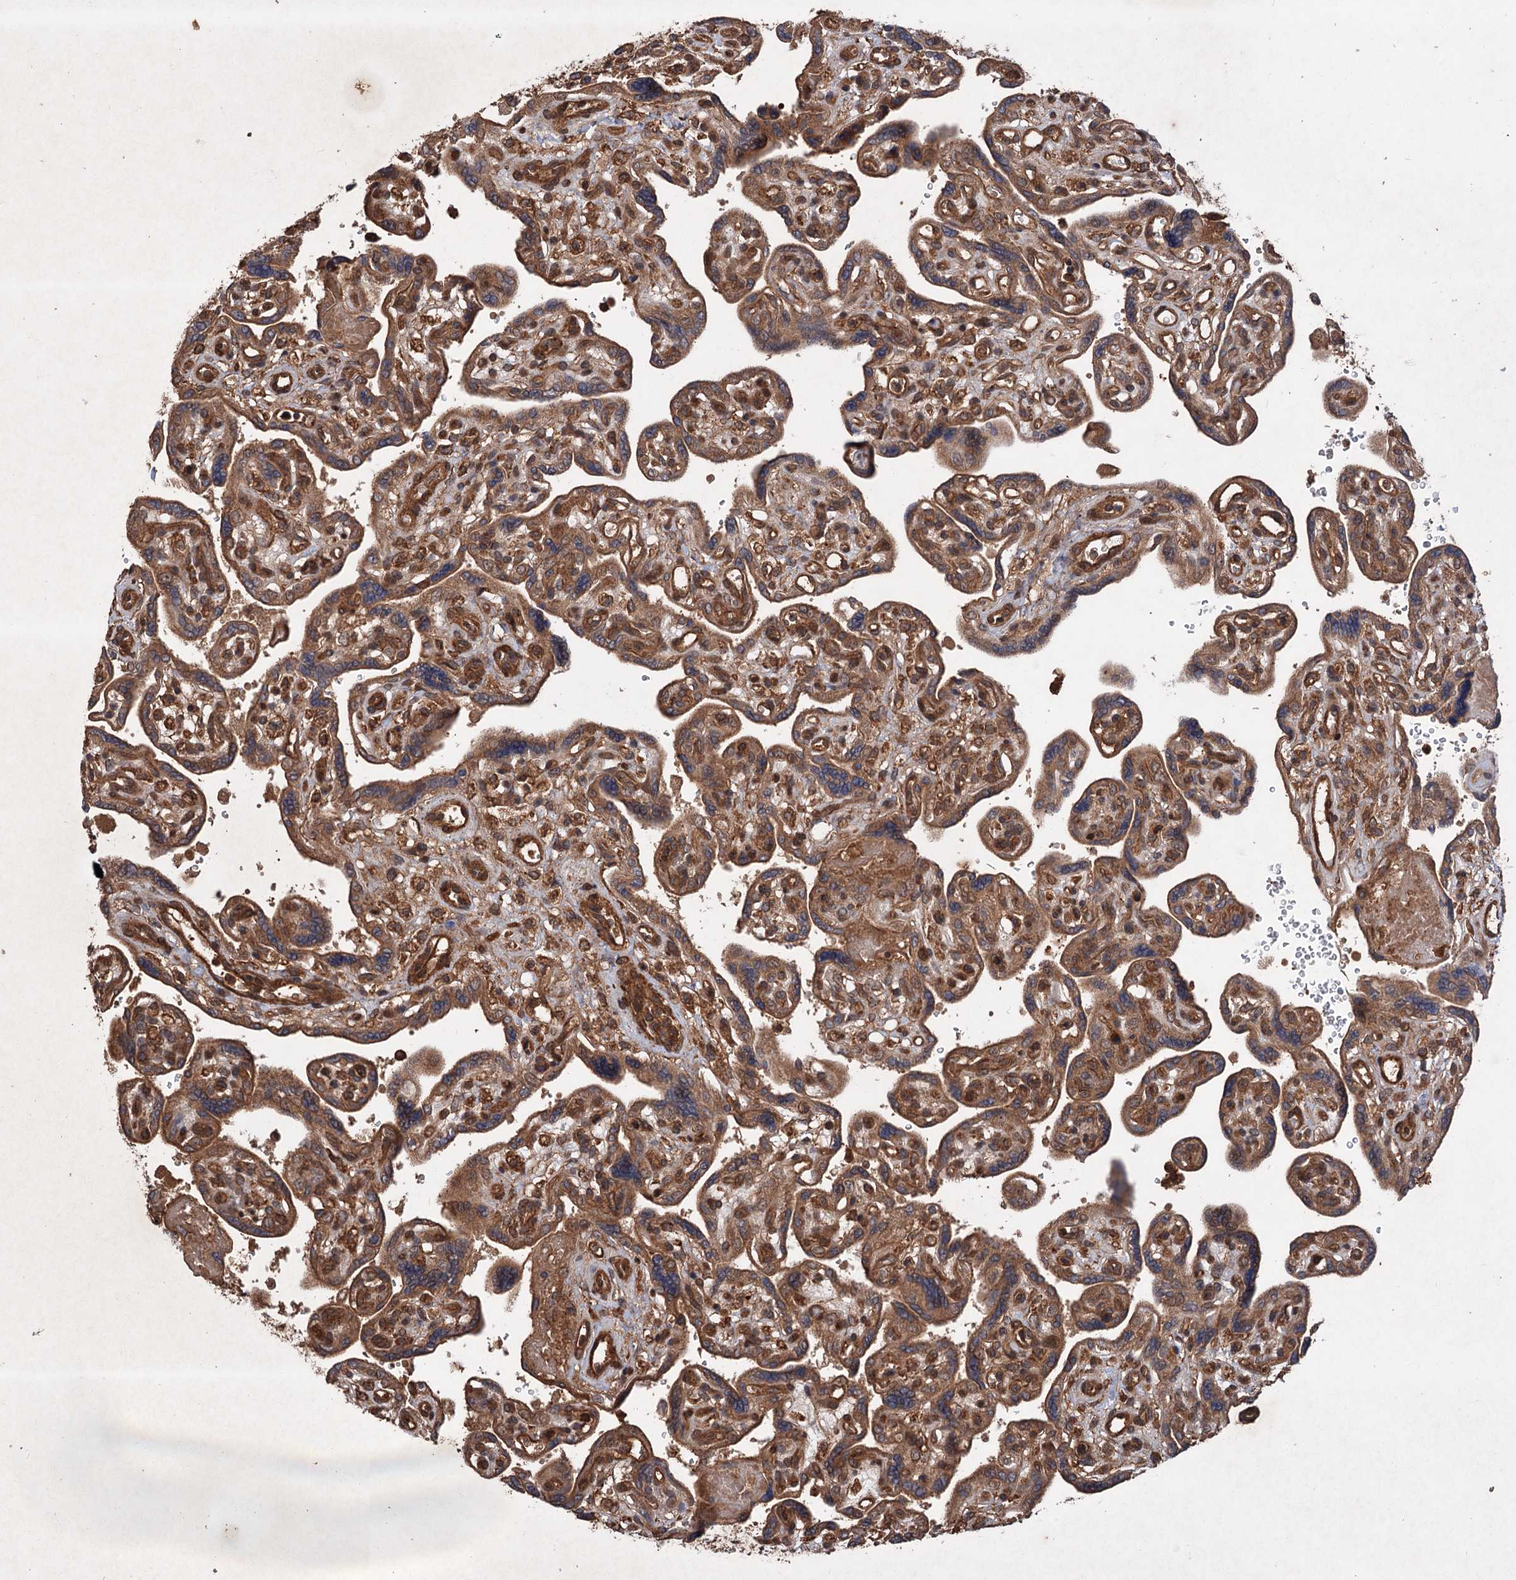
{"staining": {"intensity": "strong", "quantity": ">75%", "location": "cytoplasmic/membranous"}, "tissue": "placenta", "cell_type": "Trophoblastic cells", "image_type": "normal", "snomed": [{"axis": "morphology", "description": "Normal tissue, NOS"}, {"axis": "topography", "description": "Placenta"}], "caption": "Protein expression by immunohistochemistry displays strong cytoplasmic/membranous staining in about >75% of trophoblastic cells in normal placenta.", "gene": "ADK", "patient": {"sex": "female", "age": 39}}